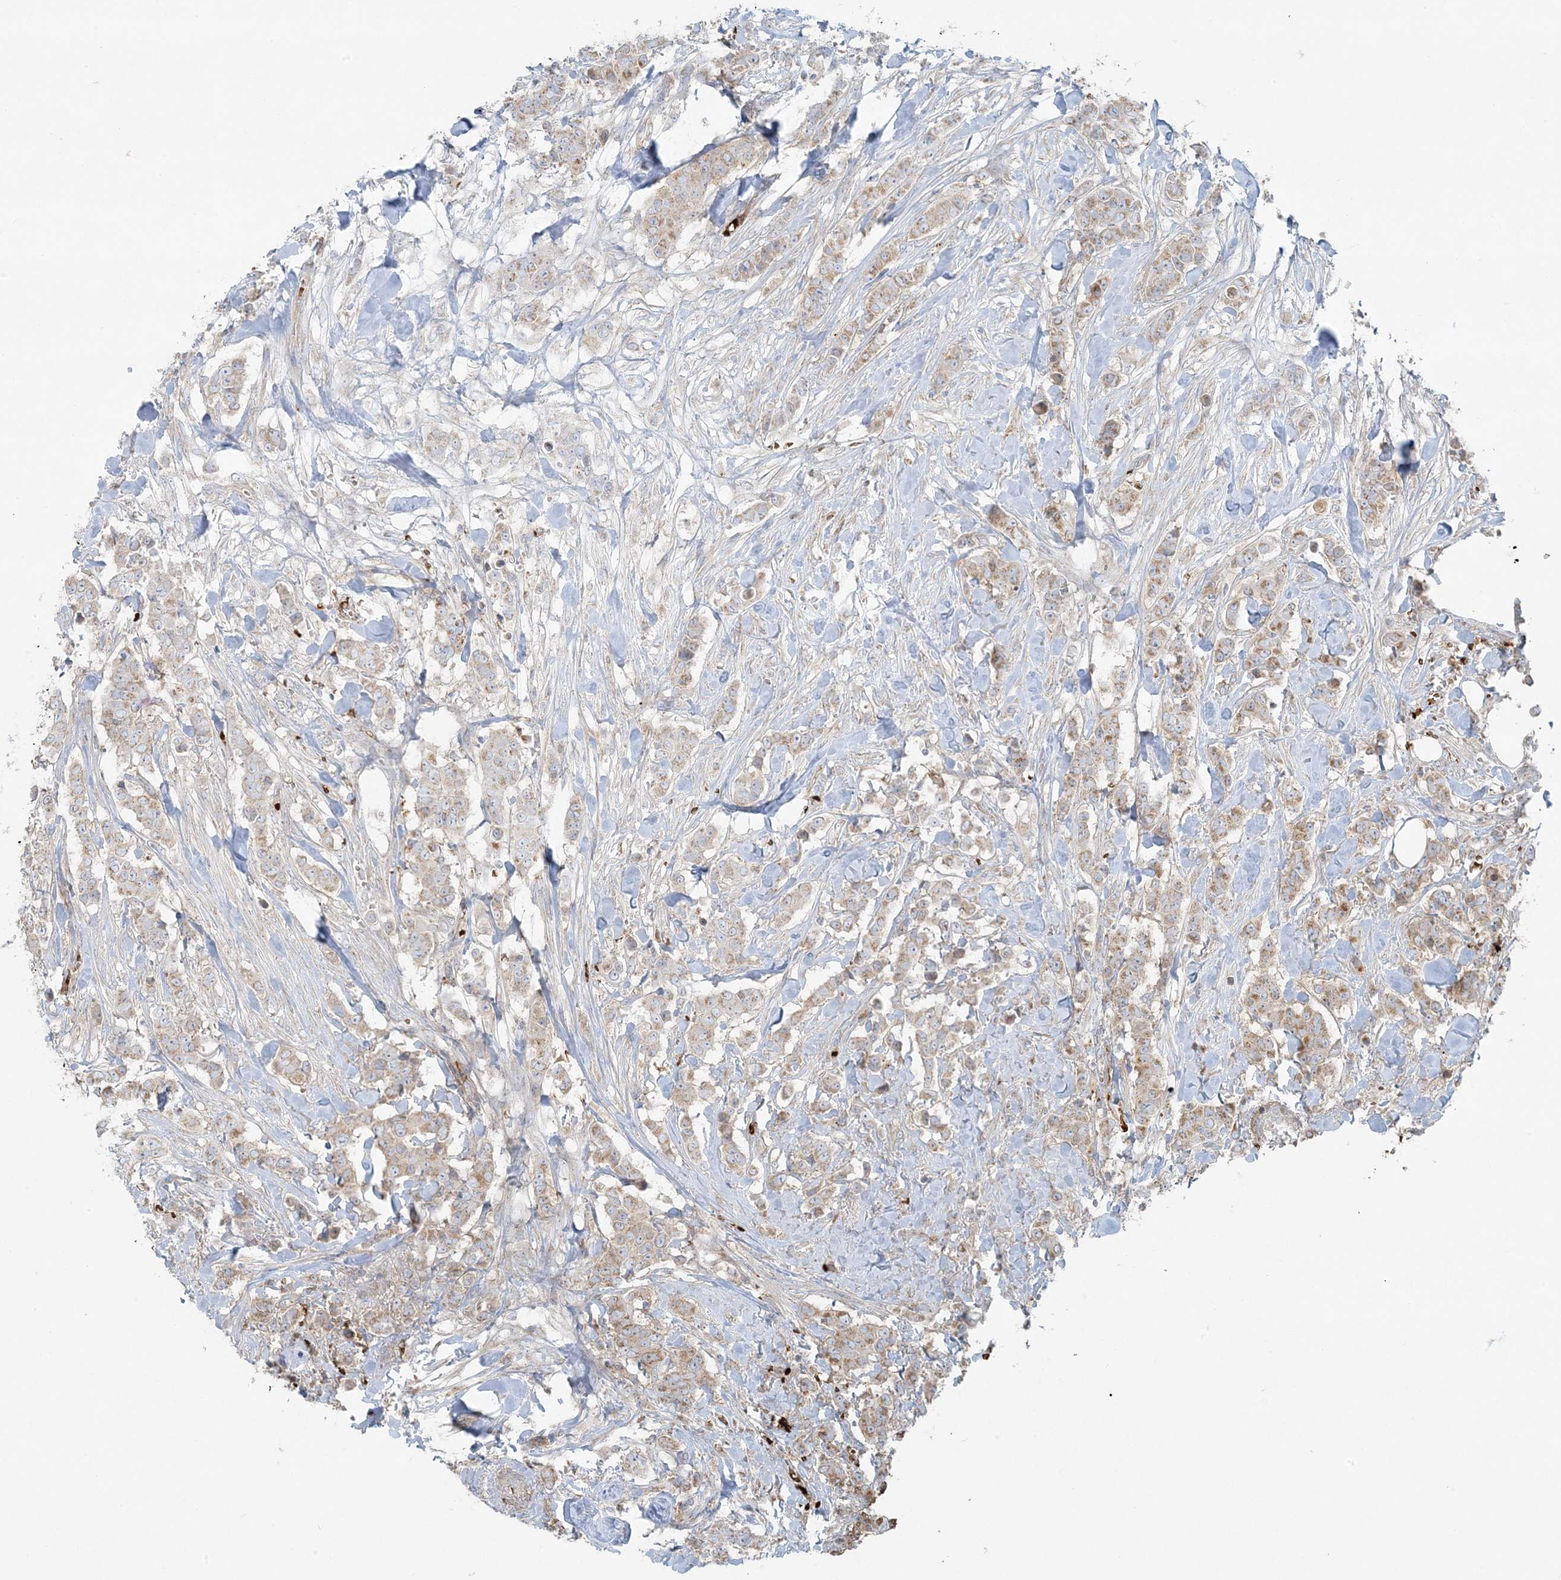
{"staining": {"intensity": "weak", "quantity": ">75%", "location": "cytoplasmic/membranous"}, "tissue": "breast cancer", "cell_type": "Tumor cells", "image_type": "cancer", "snomed": [{"axis": "morphology", "description": "Duct carcinoma"}, {"axis": "topography", "description": "Breast"}], "caption": "A histopathology image showing weak cytoplasmic/membranous staining in about >75% of tumor cells in breast intraductal carcinoma, as visualized by brown immunohistochemical staining.", "gene": "PIK3R4", "patient": {"sex": "female", "age": 40}}